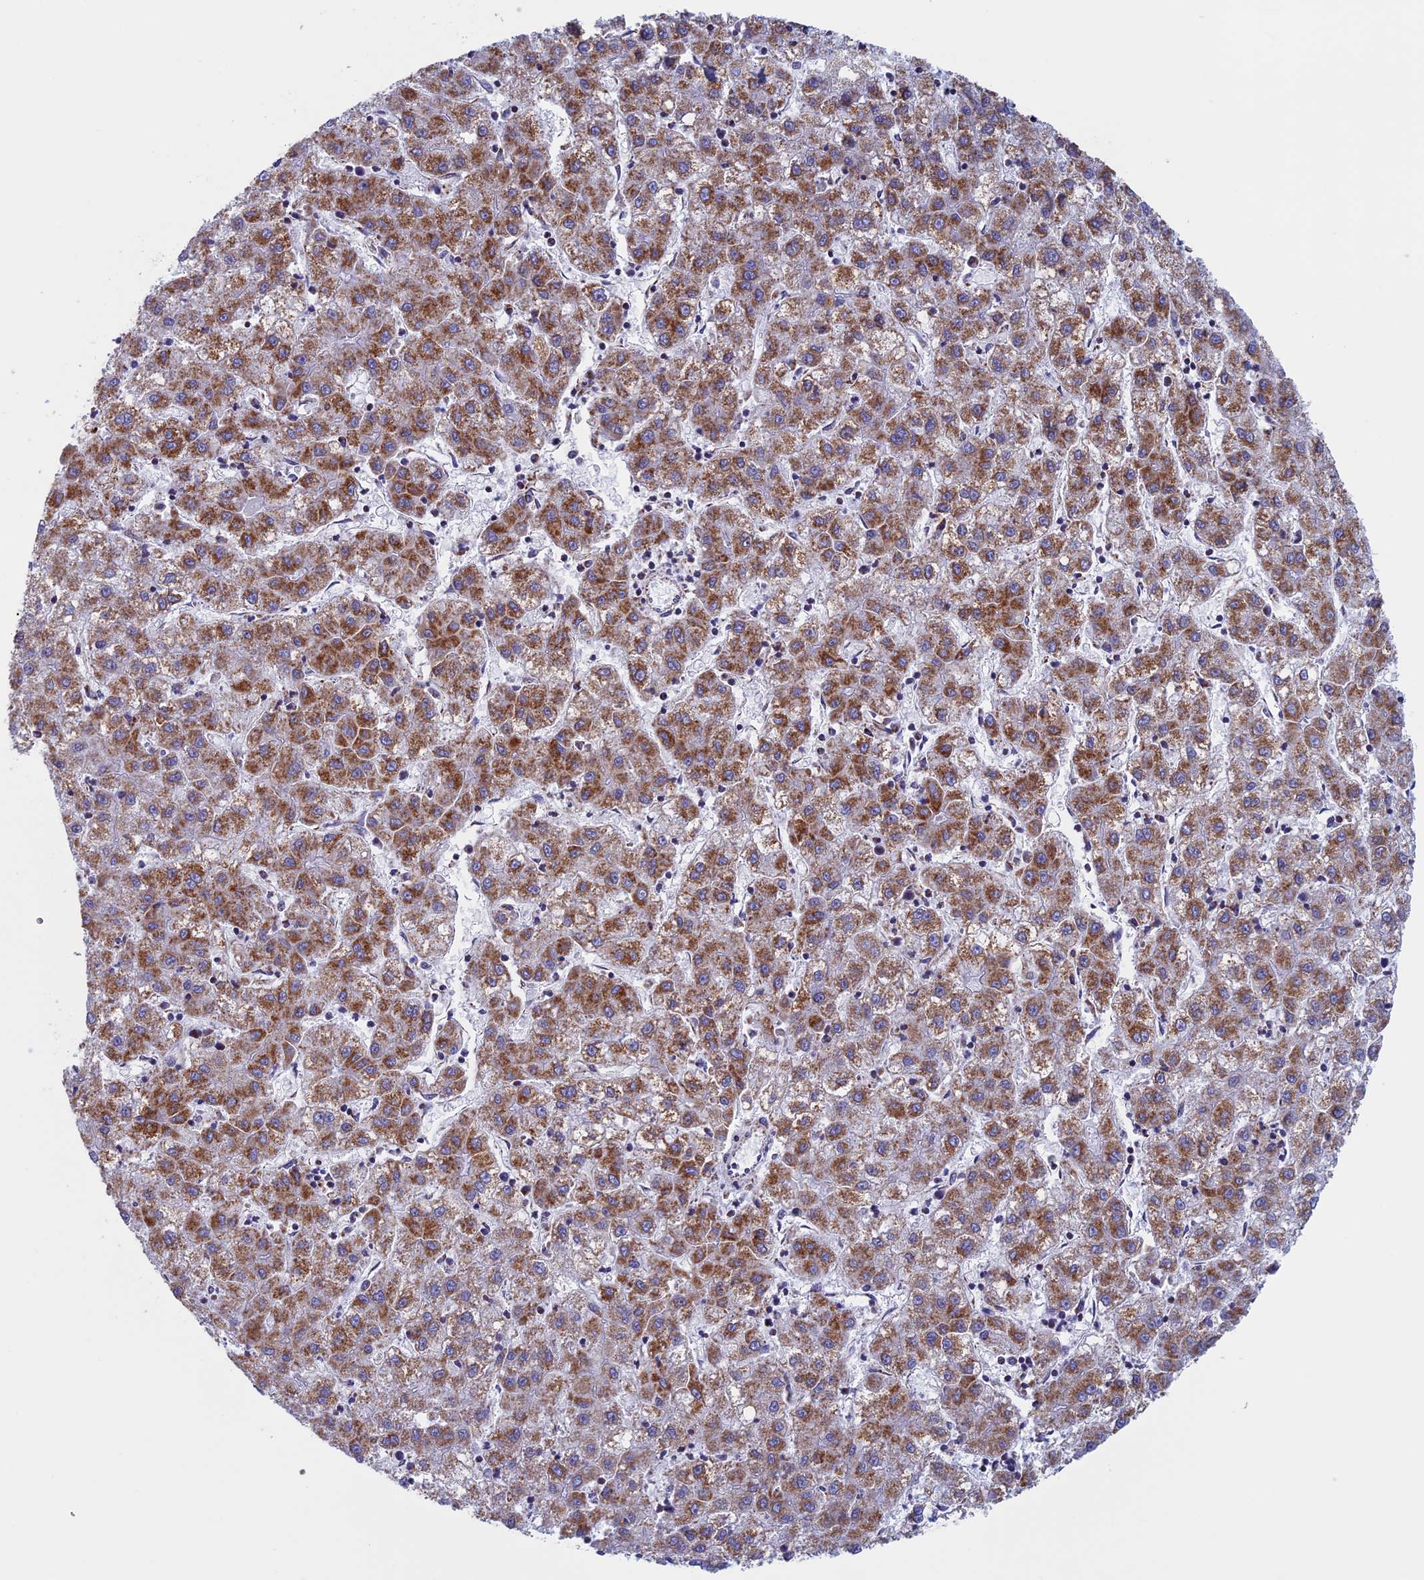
{"staining": {"intensity": "moderate", "quantity": ">75%", "location": "cytoplasmic/membranous"}, "tissue": "liver cancer", "cell_type": "Tumor cells", "image_type": "cancer", "snomed": [{"axis": "morphology", "description": "Carcinoma, Hepatocellular, NOS"}, {"axis": "topography", "description": "Liver"}], "caption": "A micrograph of liver cancer (hepatocellular carcinoma) stained for a protein demonstrates moderate cytoplasmic/membranous brown staining in tumor cells.", "gene": "NDUFB9", "patient": {"sex": "male", "age": 72}}